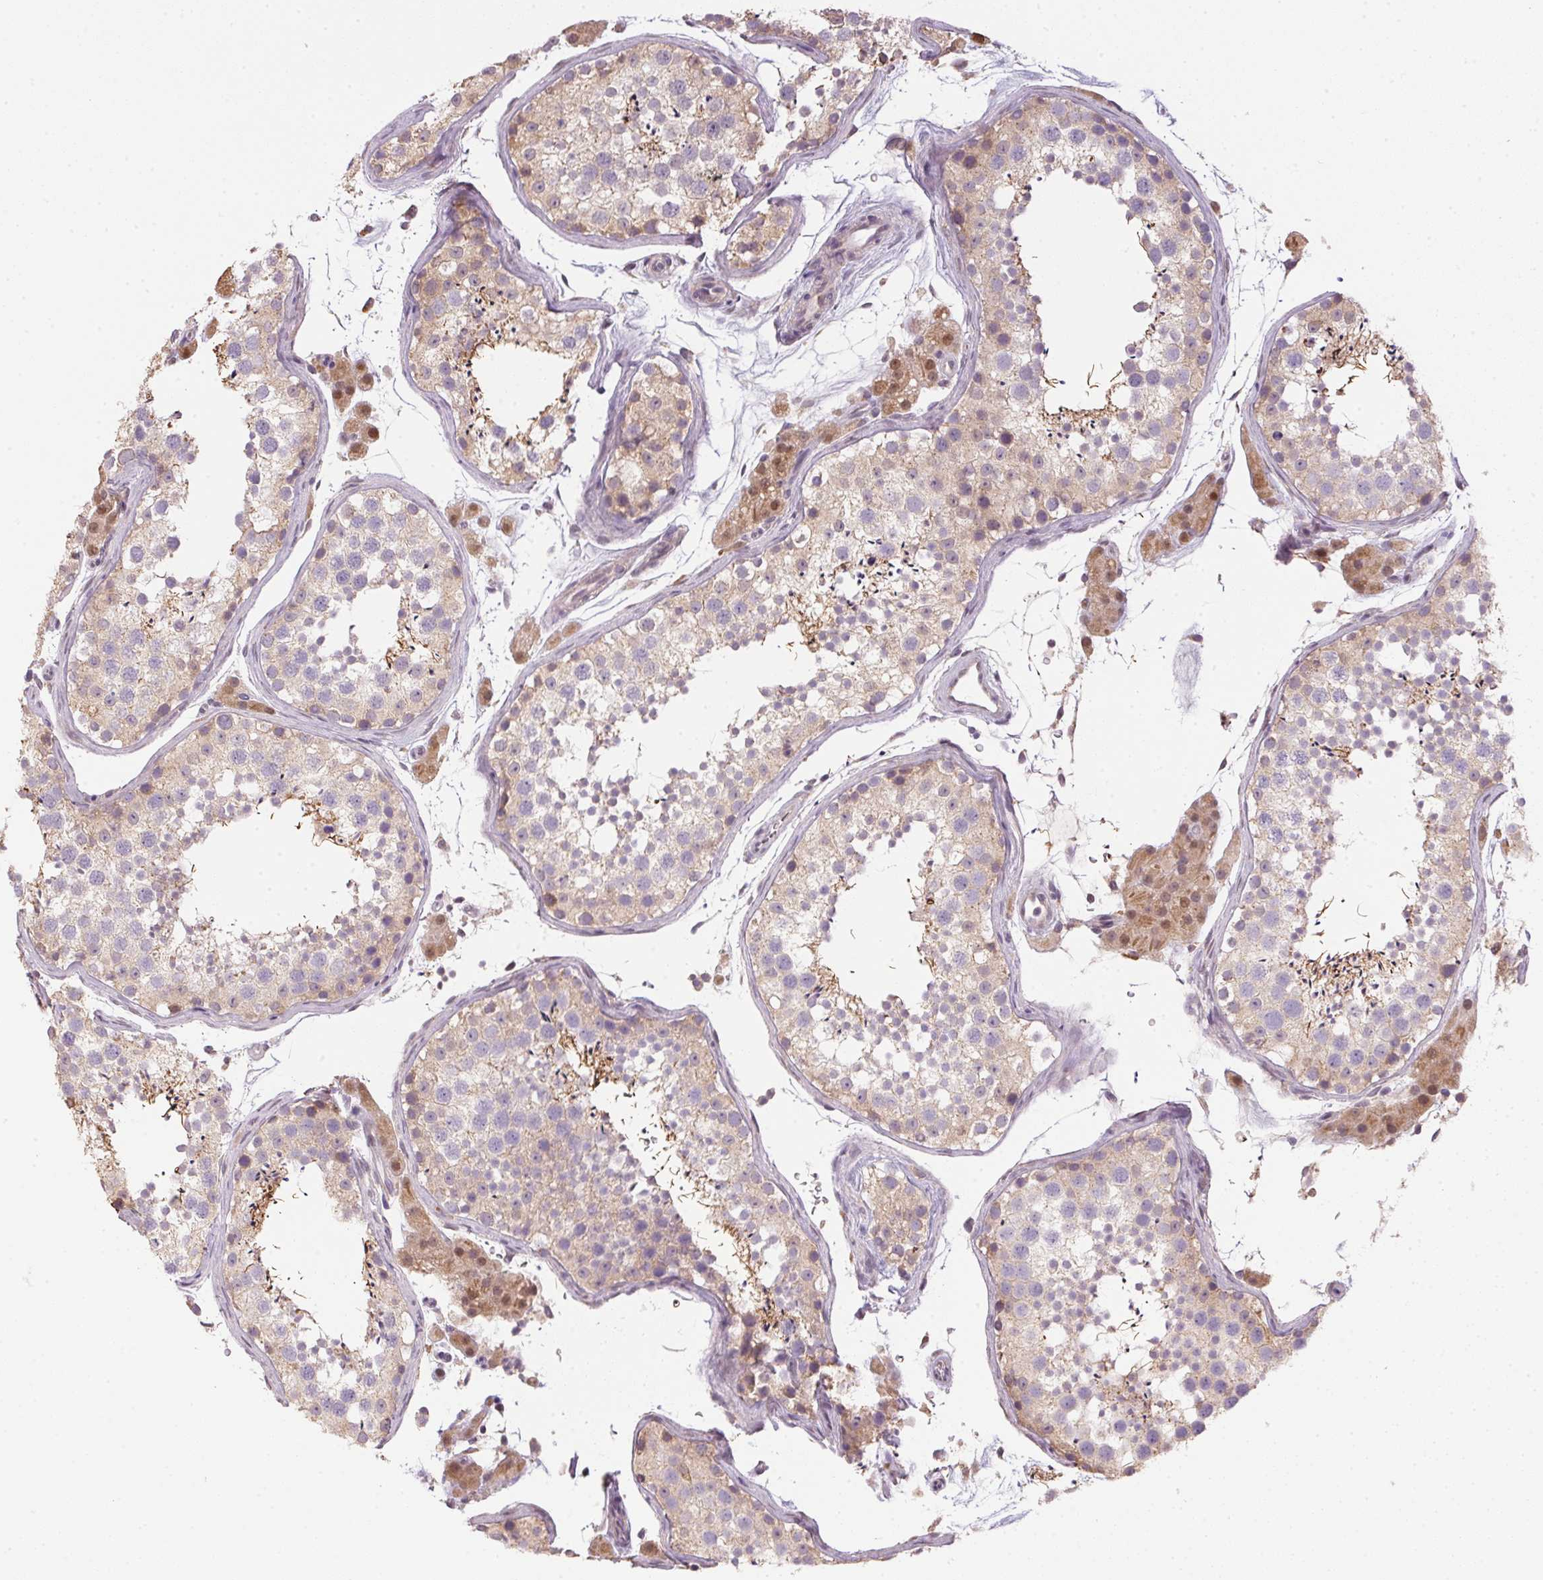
{"staining": {"intensity": "weak", "quantity": "<25%", "location": "cytoplasmic/membranous"}, "tissue": "testis", "cell_type": "Cells in seminiferous ducts", "image_type": "normal", "snomed": [{"axis": "morphology", "description": "Normal tissue, NOS"}, {"axis": "topography", "description": "Testis"}], "caption": "Immunohistochemistry (IHC) image of benign human testis stained for a protein (brown), which reveals no positivity in cells in seminiferous ducts.", "gene": "SC5D", "patient": {"sex": "male", "age": 41}}